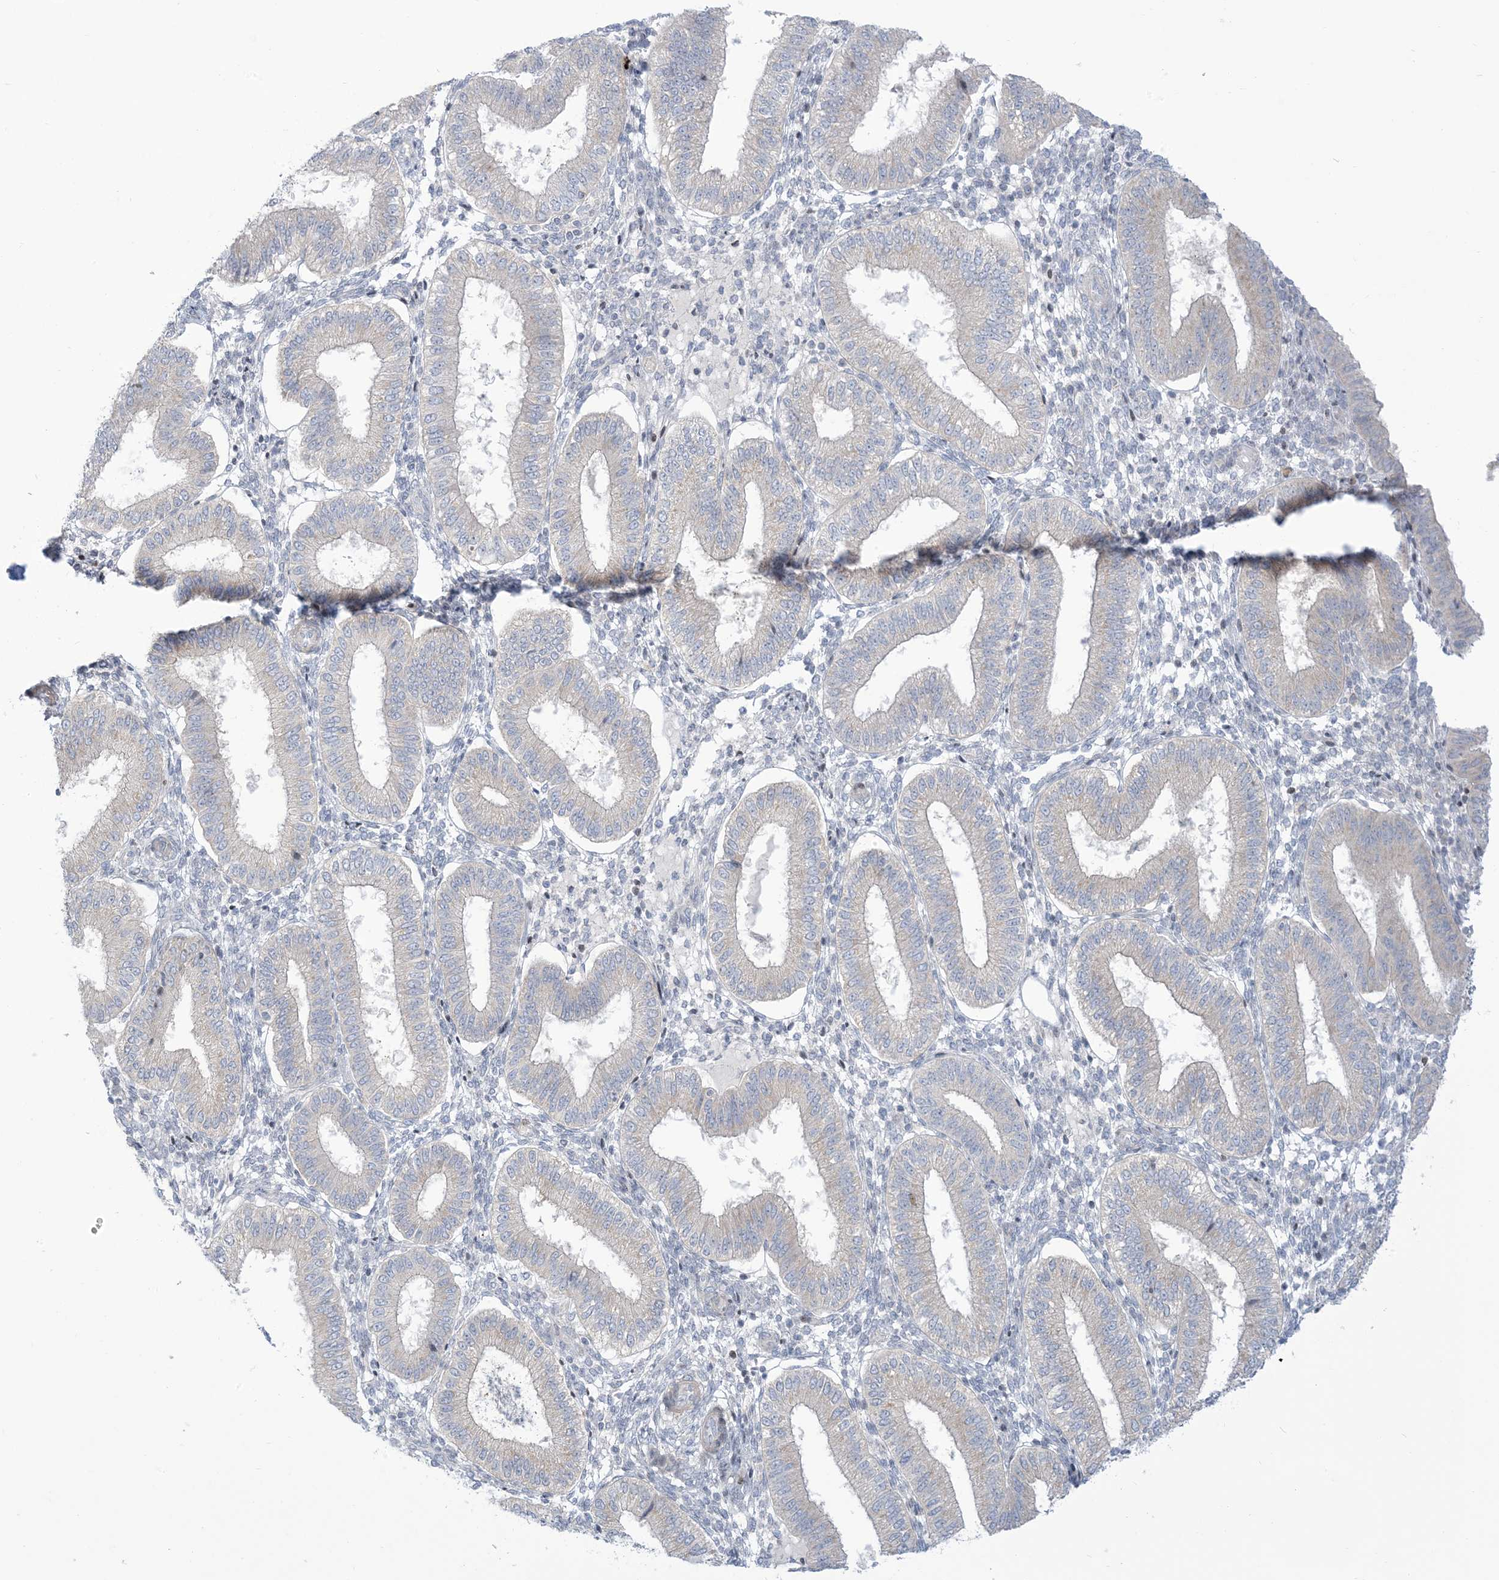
{"staining": {"intensity": "negative", "quantity": "none", "location": "none"}, "tissue": "endometrium", "cell_type": "Cells in endometrial stroma", "image_type": "normal", "snomed": [{"axis": "morphology", "description": "Normal tissue, NOS"}, {"axis": "topography", "description": "Endometrium"}], "caption": "Endometrium stained for a protein using immunohistochemistry demonstrates no expression cells in endometrial stroma.", "gene": "AFTPH", "patient": {"sex": "female", "age": 39}}